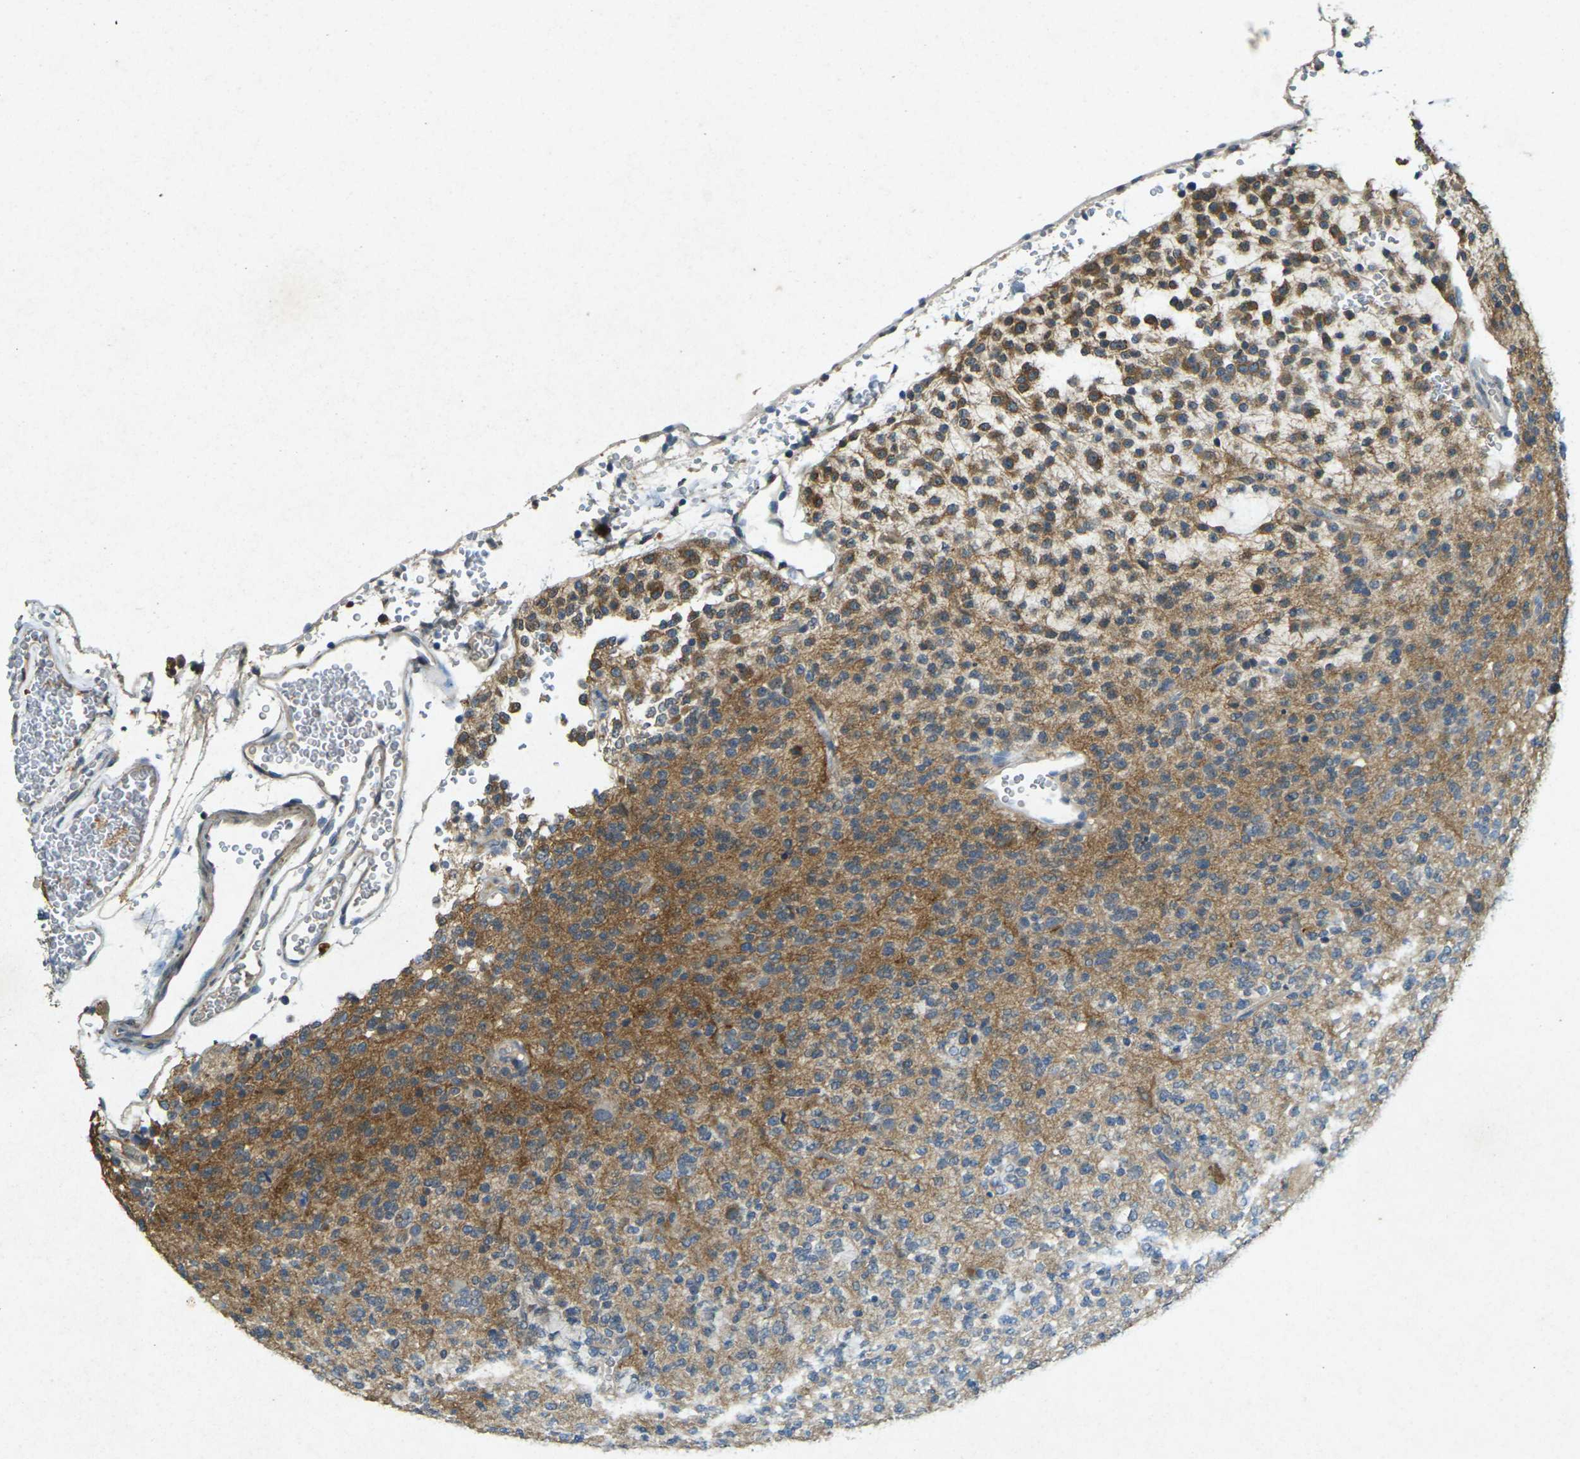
{"staining": {"intensity": "moderate", "quantity": "<25%", "location": "cytoplasmic/membranous"}, "tissue": "glioma", "cell_type": "Tumor cells", "image_type": "cancer", "snomed": [{"axis": "morphology", "description": "Glioma, malignant, Low grade"}, {"axis": "topography", "description": "Brain"}], "caption": "IHC image of human glioma stained for a protein (brown), which reveals low levels of moderate cytoplasmic/membranous staining in about <25% of tumor cells.", "gene": "RGMA", "patient": {"sex": "male", "age": 38}}